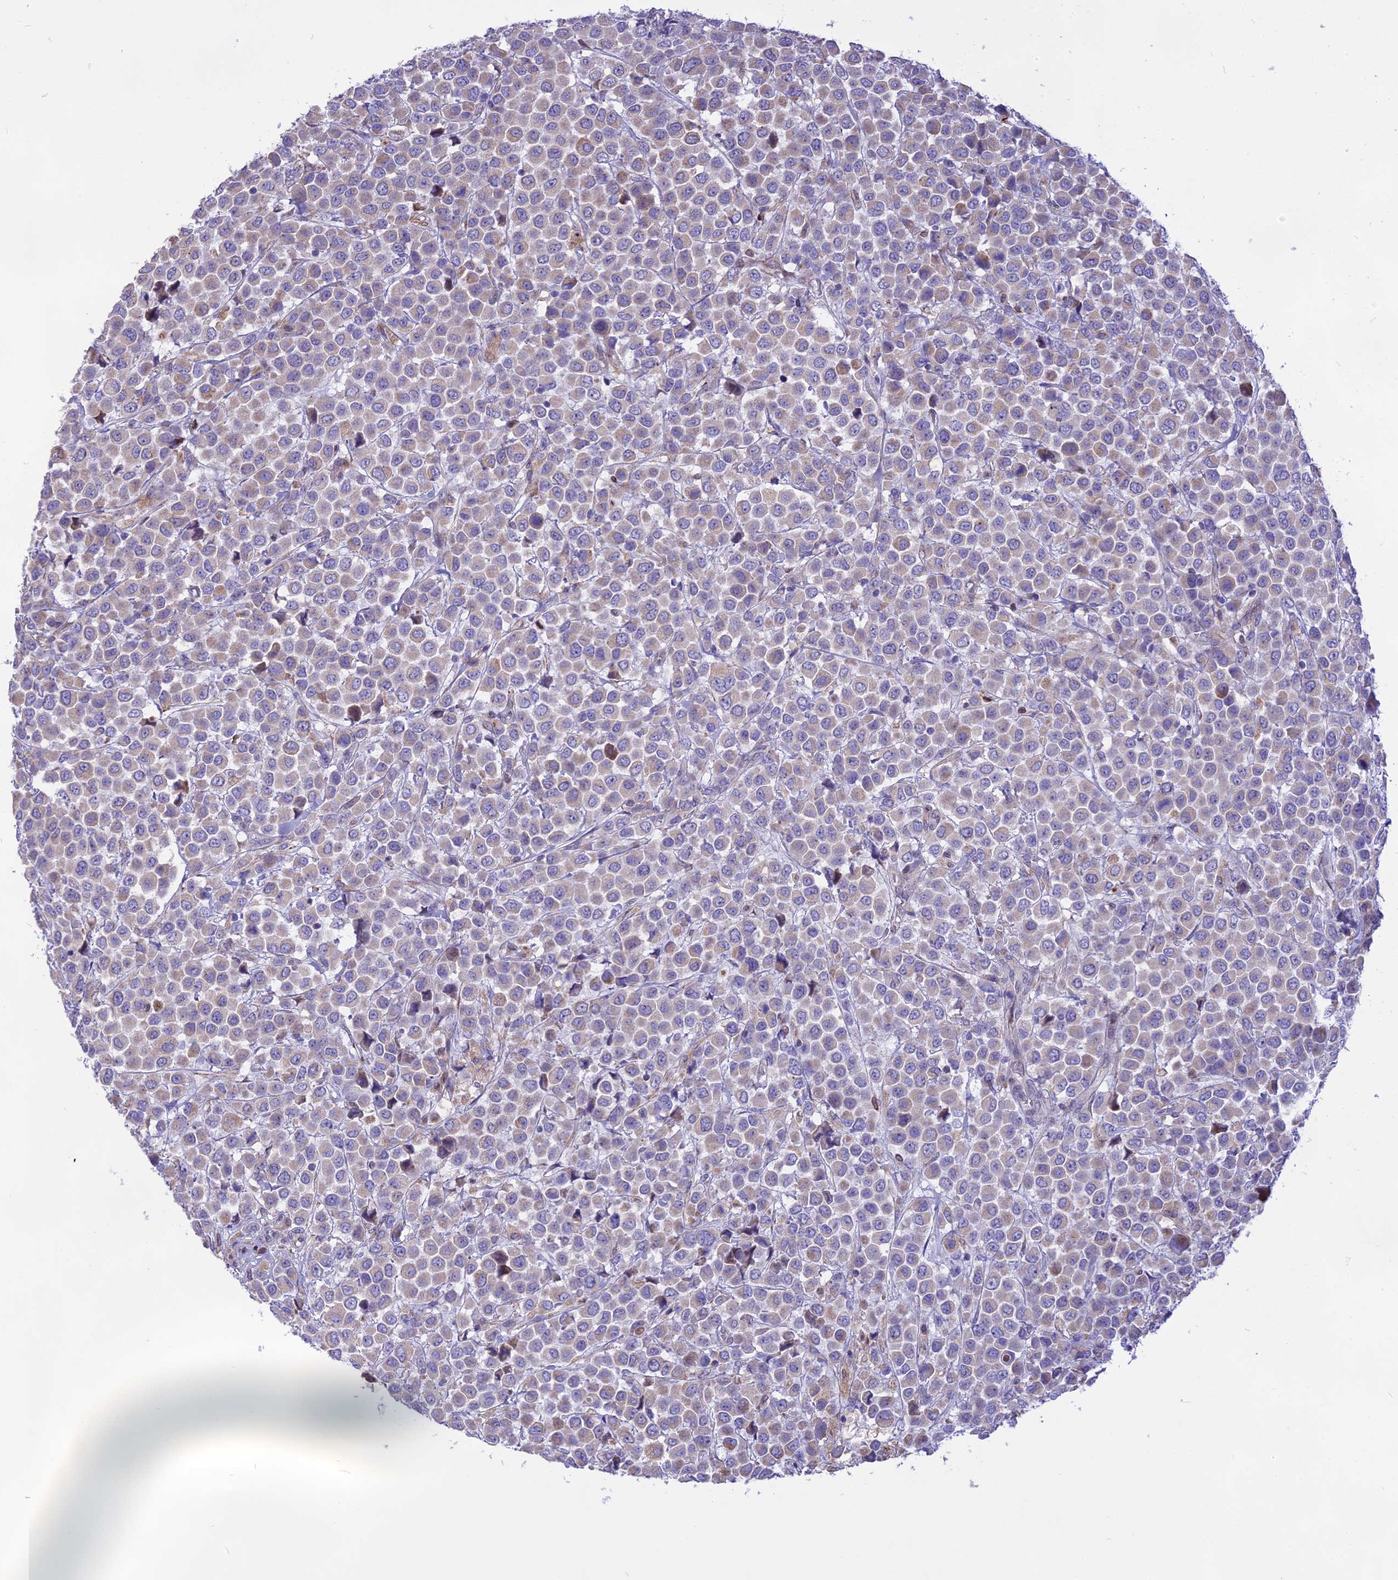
{"staining": {"intensity": "weak", "quantity": "<25%", "location": "cytoplasmic/membranous"}, "tissue": "breast cancer", "cell_type": "Tumor cells", "image_type": "cancer", "snomed": [{"axis": "morphology", "description": "Duct carcinoma"}, {"axis": "topography", "description": "Breast"}], "caption": "DAB immunohistochemical staining of human breast cancer (invasive ductal carcinoma) displays no significant expression in tumor cells.", "gene": "DOC2B", "patient": {"sex": "female", "age": 61}}